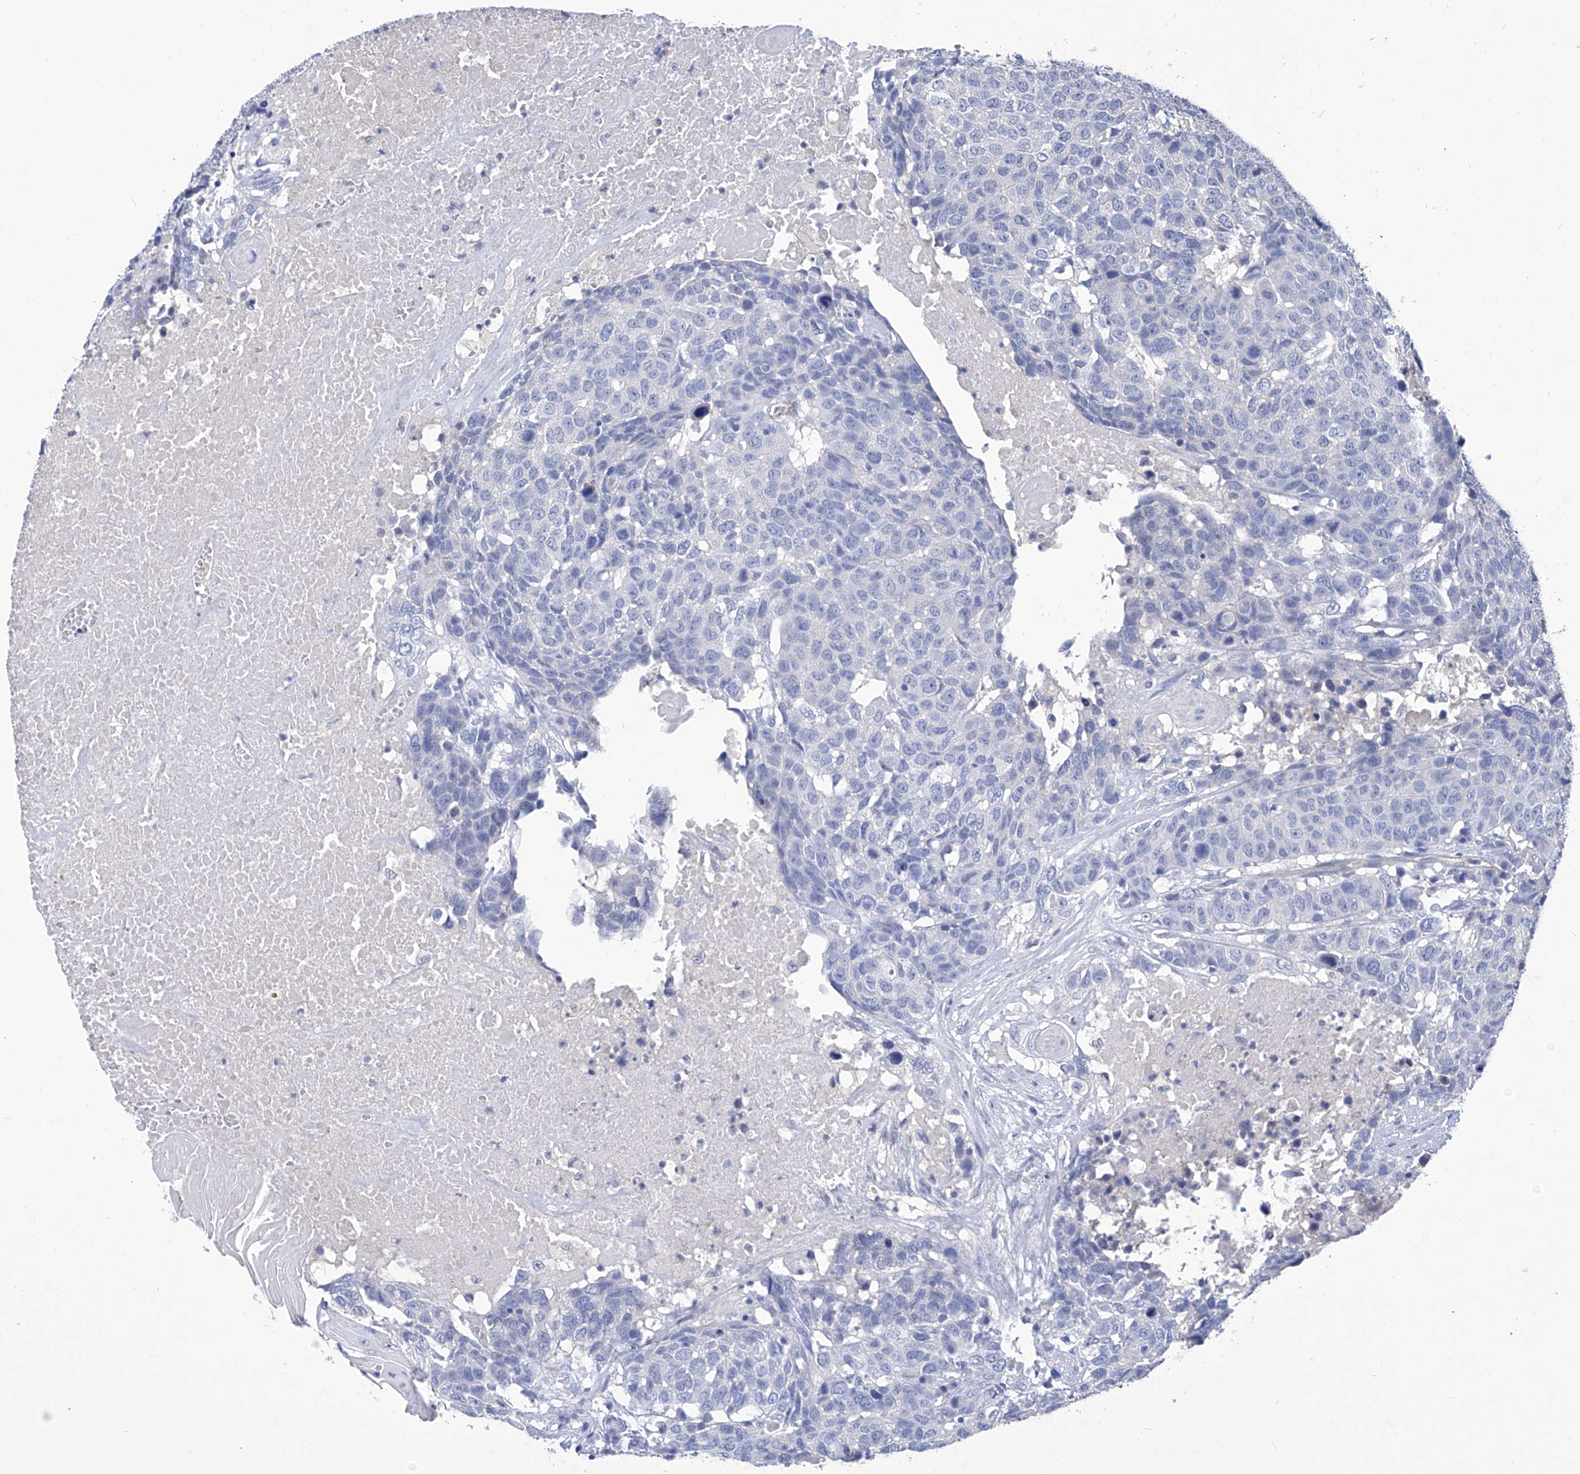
{"staining": {"intensity": "negative", "quantity": "none", "location": "none"}, "tissue": "head and neck cancer", "cell_type": "Tumor cells", "image_type": "cancer", "snomed": [{"axis": "morphology", "description": "Squamous cell carcinoma, NOS"}, {"axis": "topography", "description": "Head-Neck"}], "caption": "The IHC micrograph has no significant expression in tumor cells of head and neck cancer (squamous cell carcinoma) tissue.", "gene": "SMS", "patient": {"sex": "male", "age": 66}}